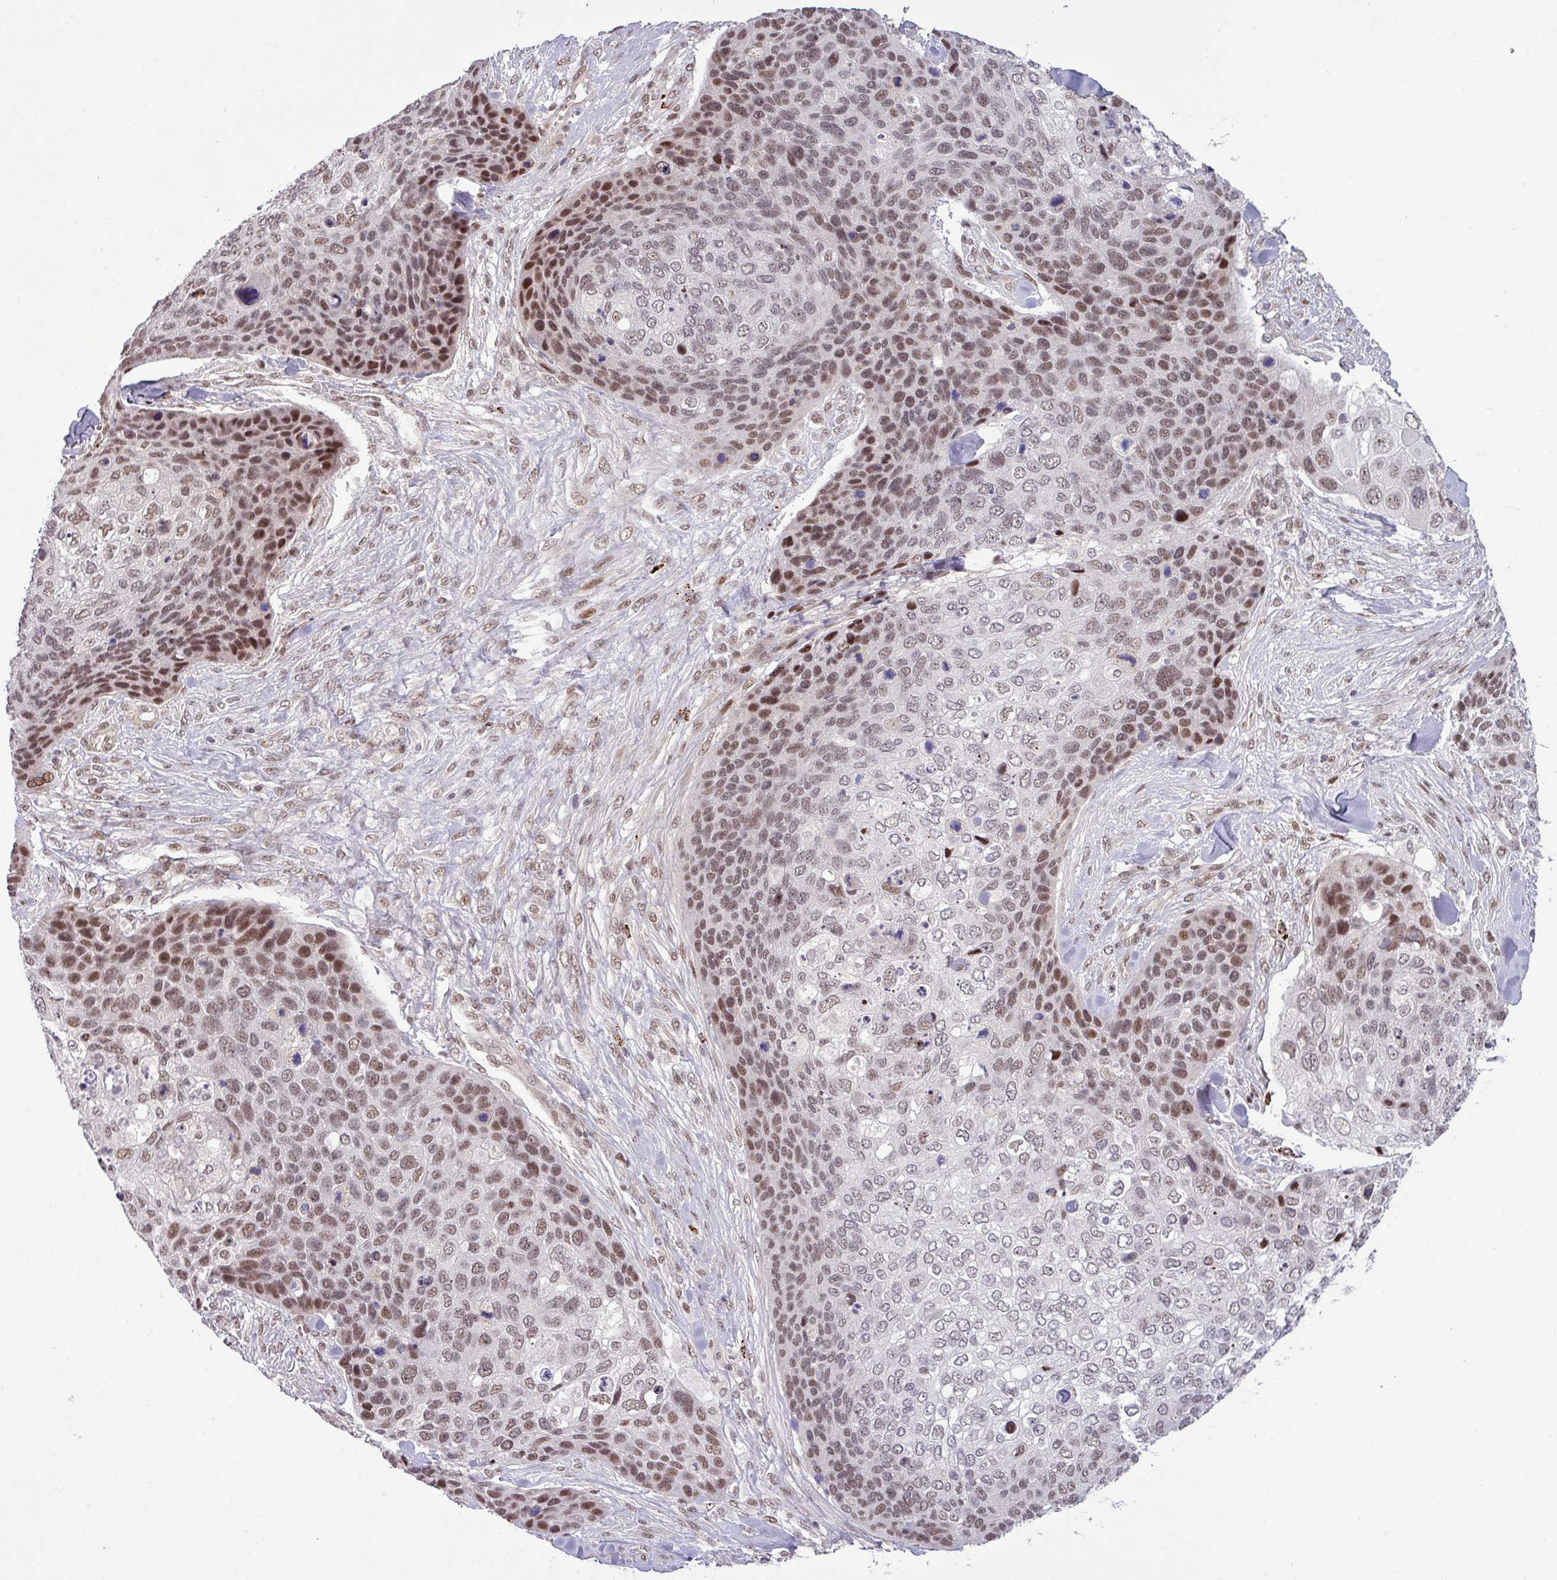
{"staining": {"intensity": "moderate", "quantity": "25%-75%", "location": "nuclear"}, "tissue": "skin cancer", "cell_type": "Tumor cells", "image_type": "cancer", "snomed": [{"axis": "morphology", "description": "Basal cell carcinoma"}, {"axis": "topography", "description": "Skin"}], "caption": "A micrograph of skin basal cell carcinoma stained for a protein exhibits moderate nuclear brown staining in tumor cells.", "gene": "PTPN20", "patient": {"sex": "female", "age": 74}}